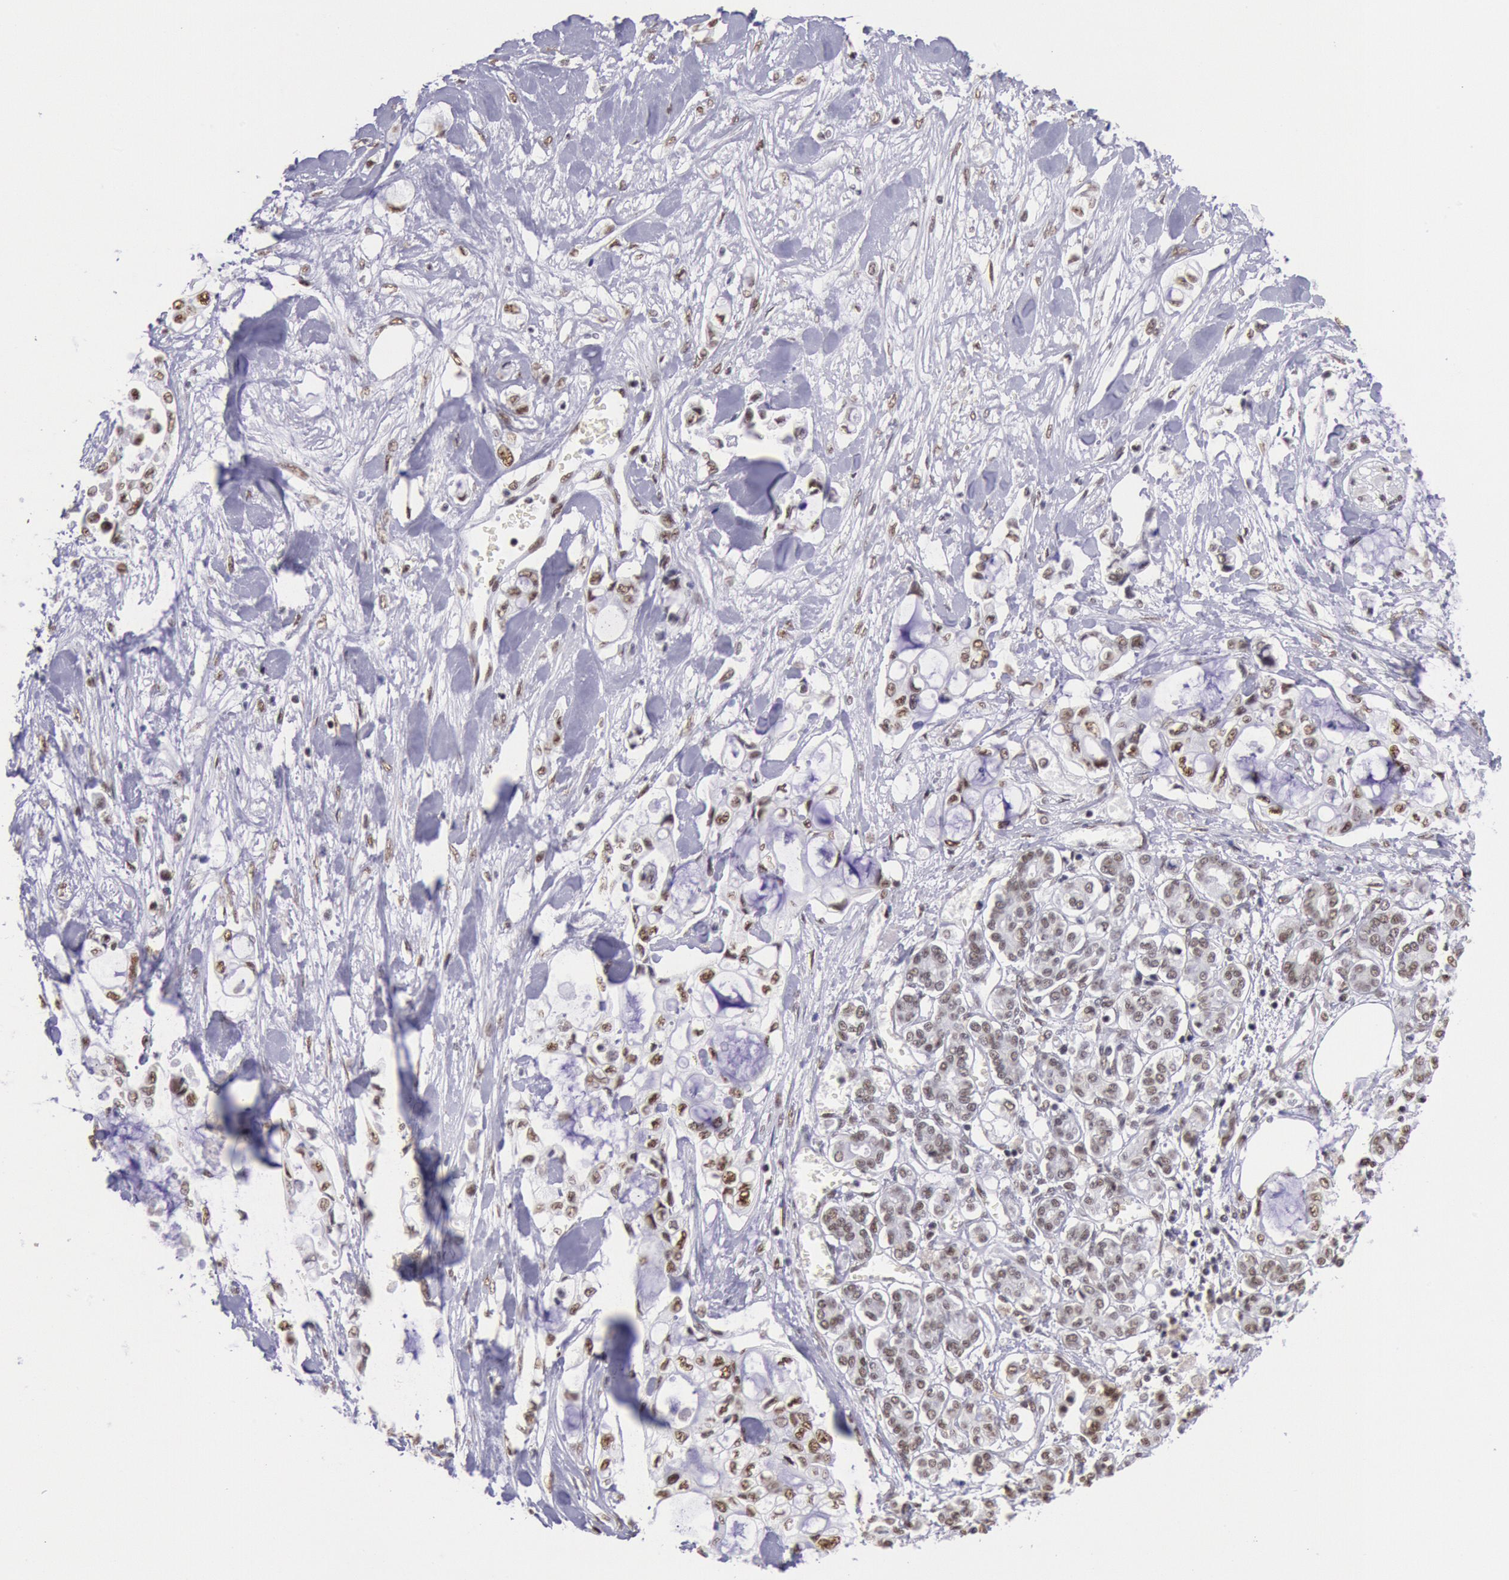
{"staining": {"intensity": "moderate", "quantity": ">75%", "location": "nuclear"}, "tissue": "pancreatic cancer", "cell_type": "Tumor cells", "image_type": "cancer", "snomed": [{"axis": "morphology", "description": "Adenocarcinoma, NOS"}, {"axis": "topography", "description": "Pancreas"}], "caption": "IHC histopathology image of neoplastic tissue: adenocarcinoma (pancreatic) stained using IHC displays medium levels of moderate protein expression localized specifically in the nuclear of tumor cells, appearing as a nuclear brown color.", "gene": "SNRPD3", "patient": {"sex": "female", "age": 70}}